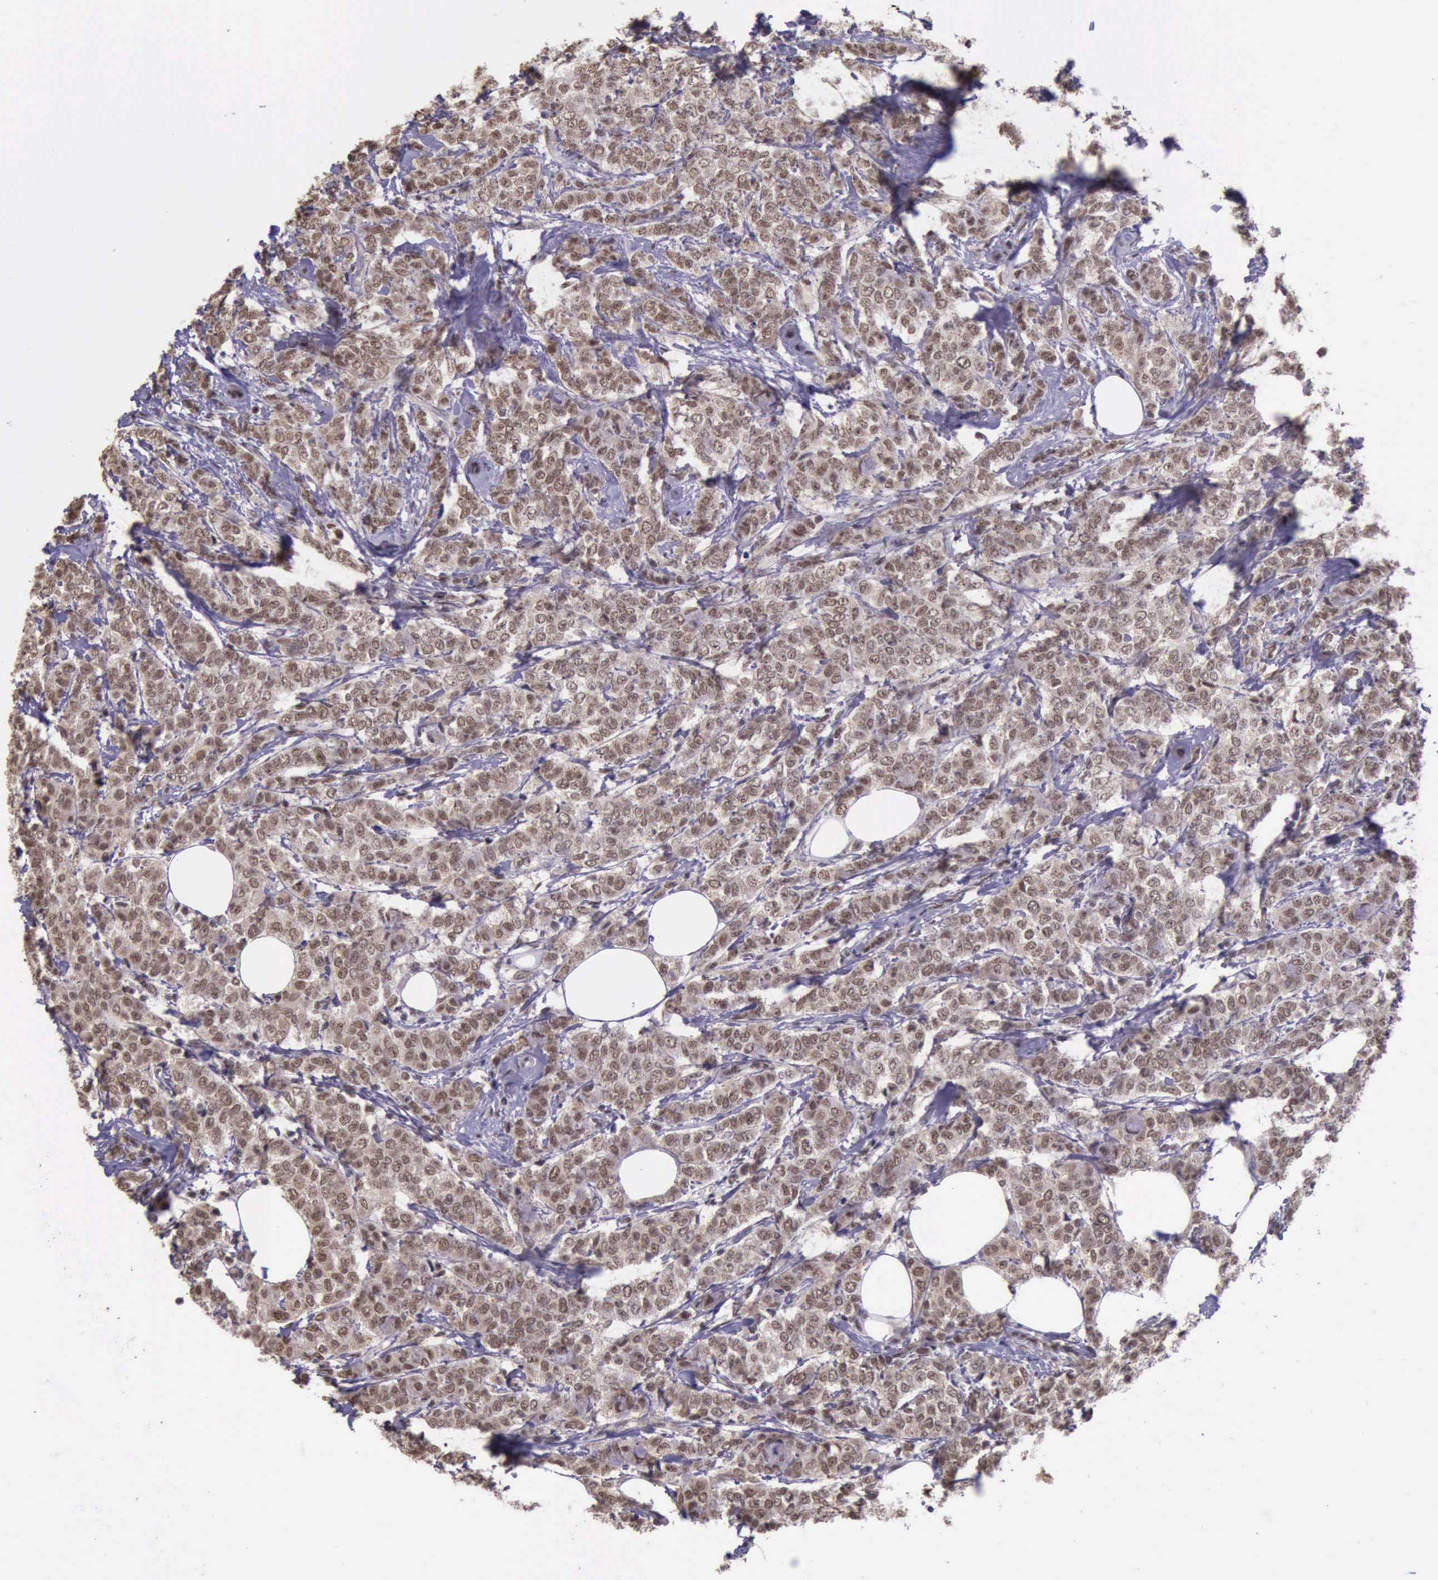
{"staining": {"intensity": "moderate", "quantity": ">75%", "location": "nuclear"}, "tissue": "breast cancer", "cell_type": "Tumor cells", "image_type": "cancer", "snomed": [{"axis": "morphology", "description": "Lobular carcinoma"}, {"axis": "topography", "description": "Breast"}], "caption": "Lobular carcinoma (breast) stained with DAB (3,3'-diaminobenzidine) immunohistochemistry (IHC) displays medium levels of moderate nuclear positivity in approximately >75% of tumor cells.", "gene": "PRPF39", "patient": {"sex": "female", "age": 60}}